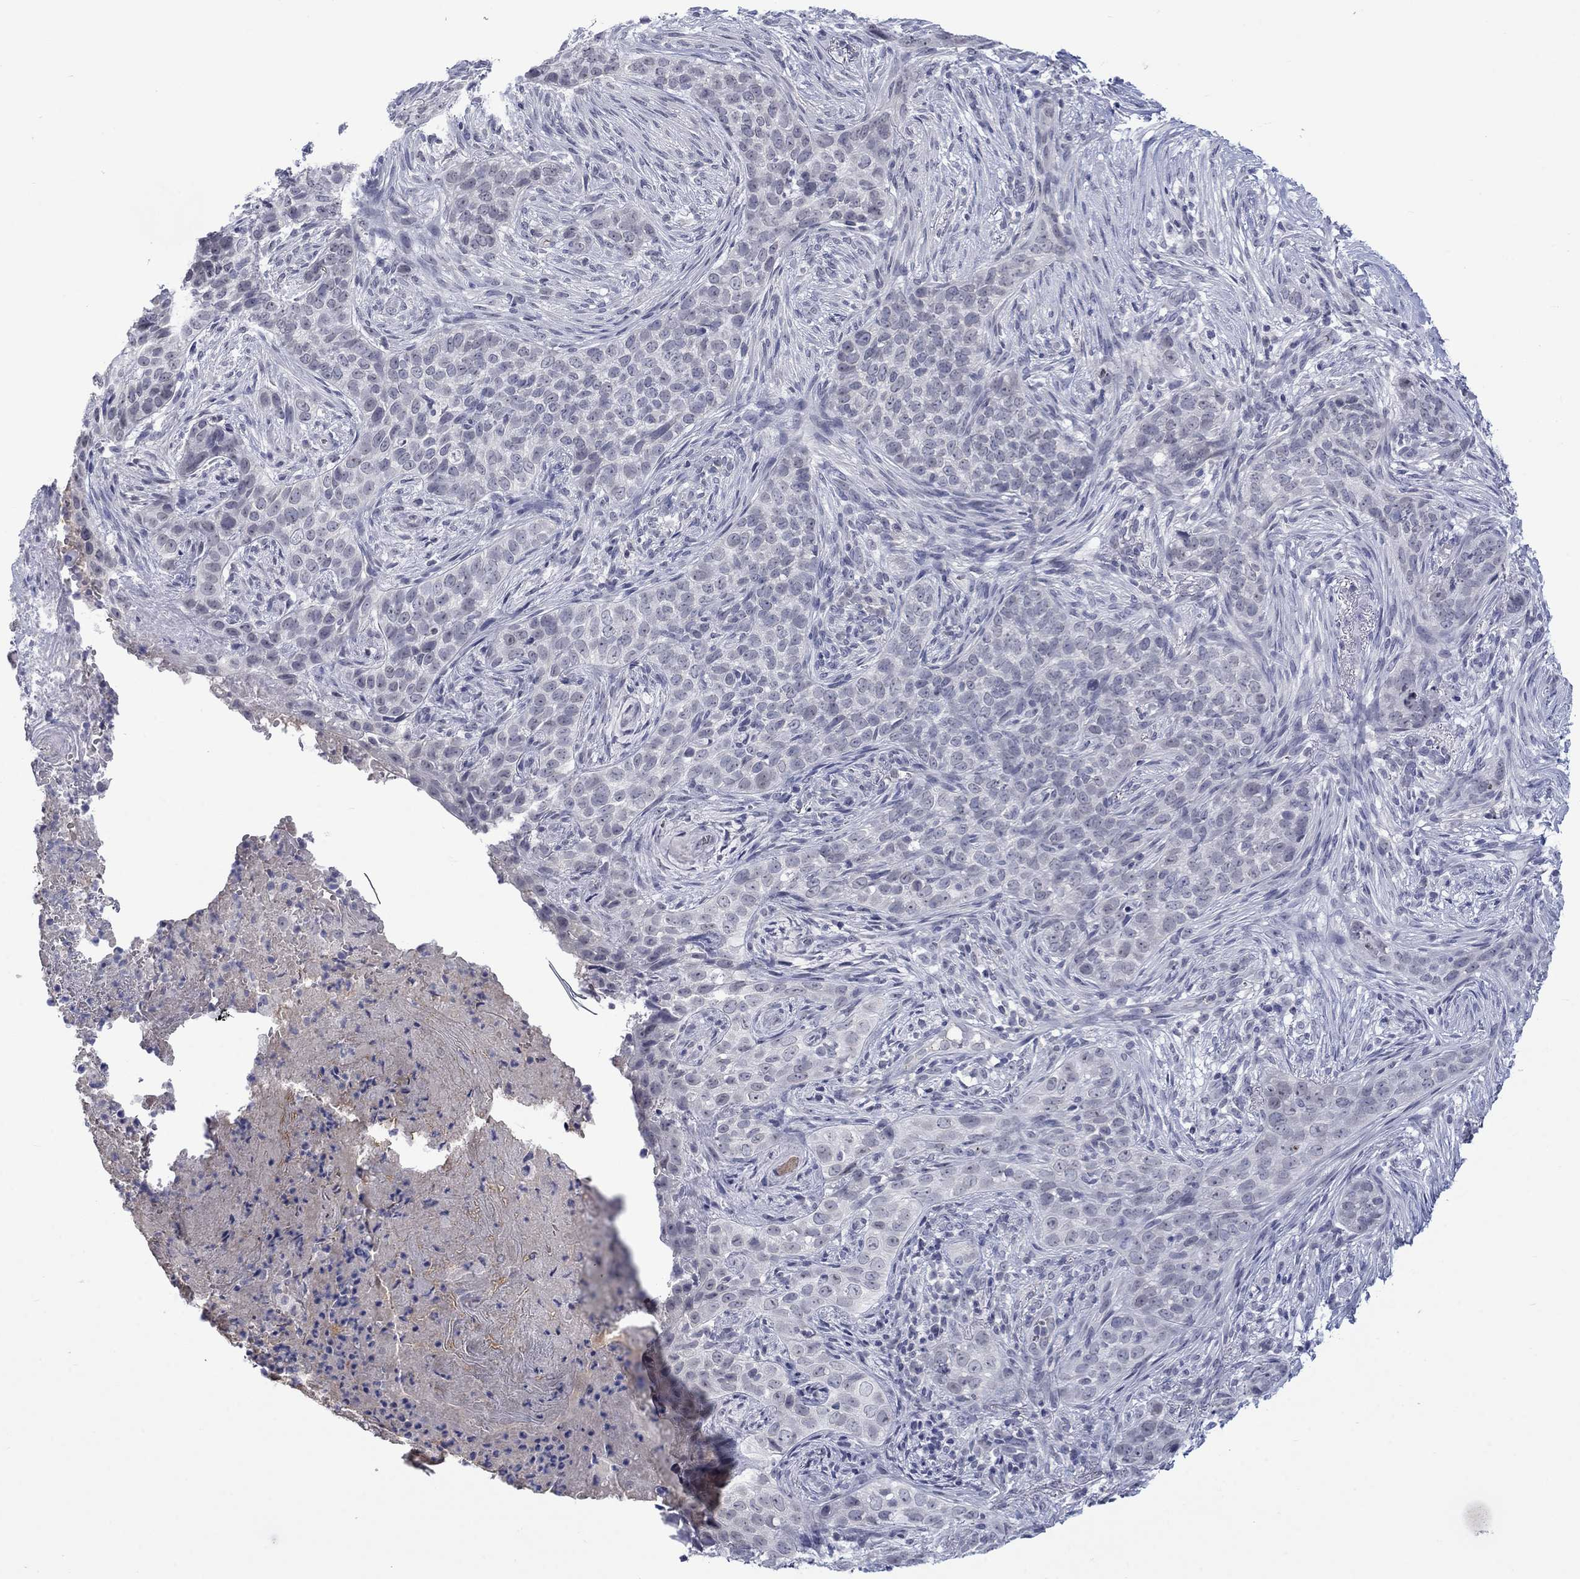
{"staining": {"intensity": "negative", "quantity": "none", "location": "none"}, "tissue": "skin cancer", "cell_type": "Tumor cells", "image_type": "cancer", "snomed": [{"axis": "morphology", "description": "Squamous cell carcinoma, NOS"}, {"axis": "topography", "description": "Skin"}], "caption": "The histopathology image exhibits no significant expression in tumor cells of skin cancer (squamous cell carcinoma).", "gene": "NSMF", "patient": {"sex": "male", "age": 88}}